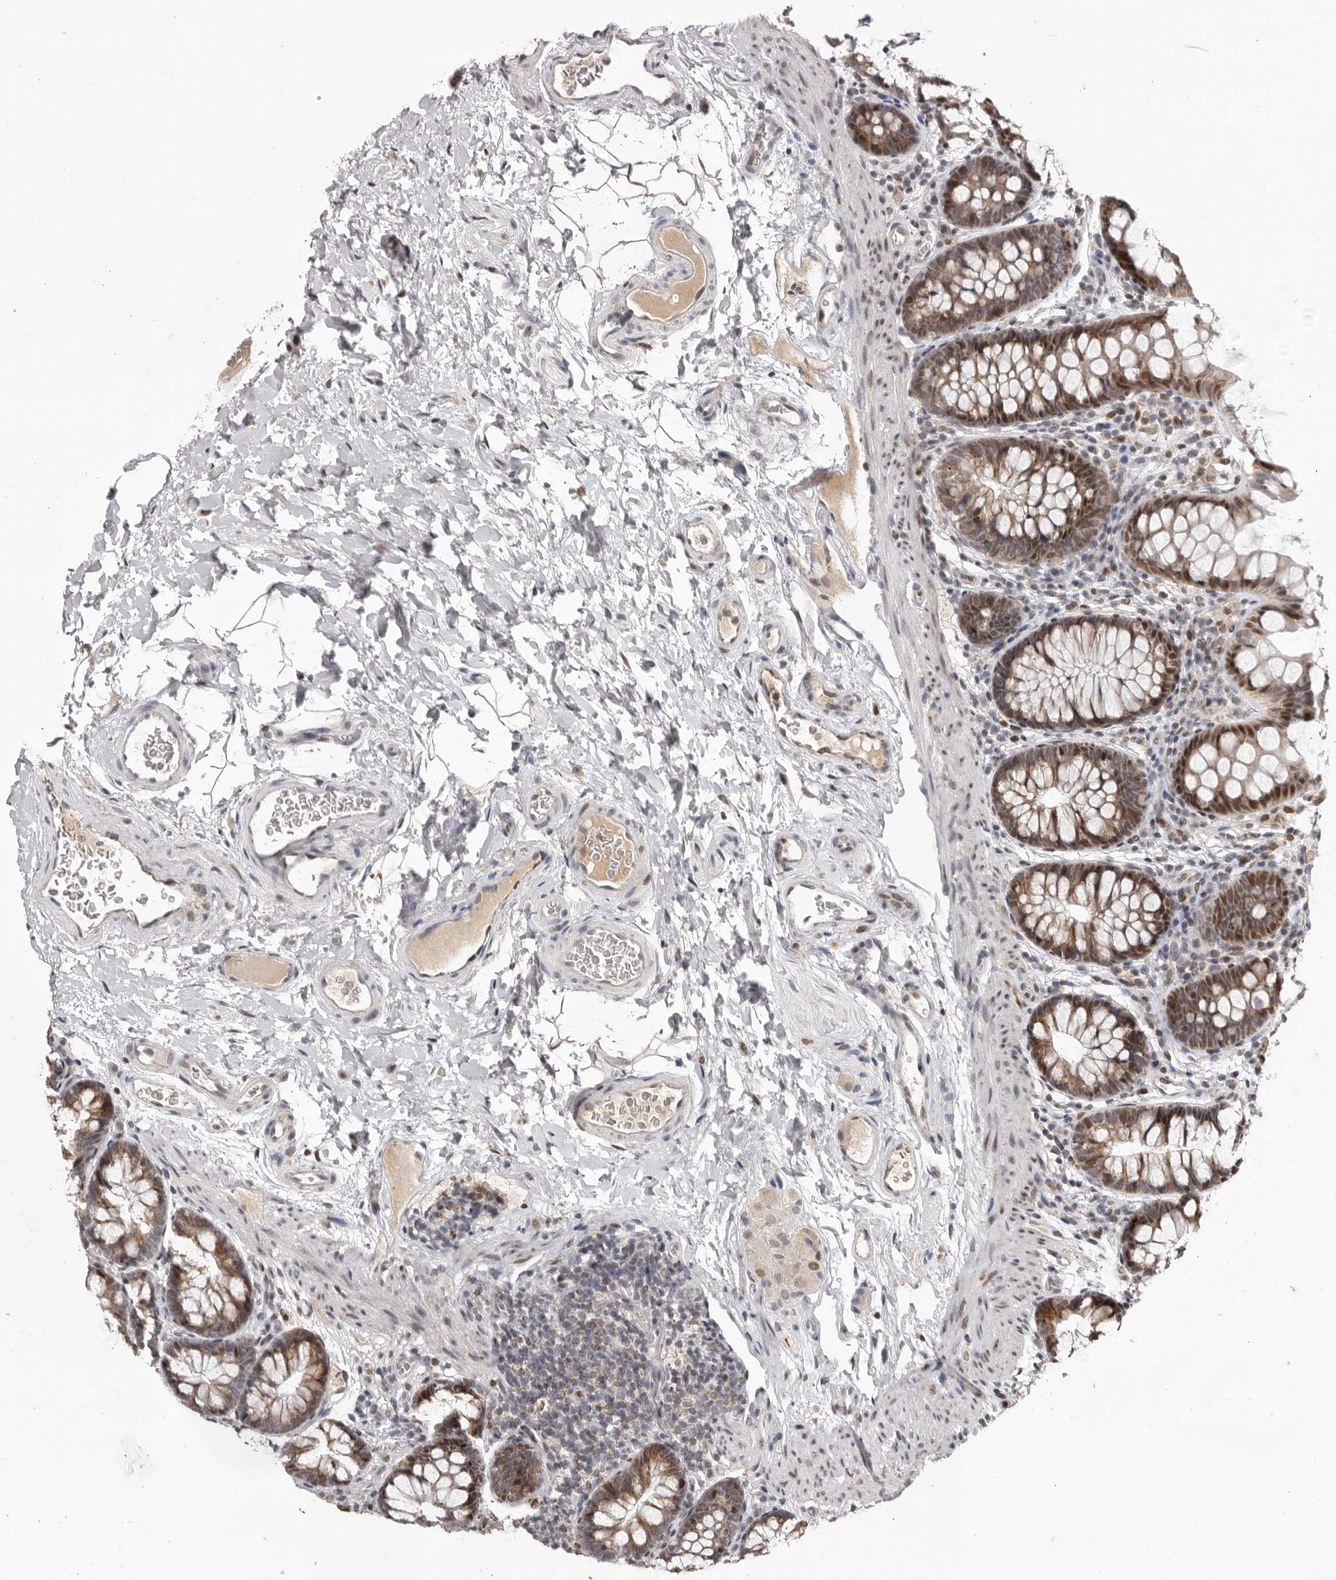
{"staining": {"intensity": "moderate", "quantity": ">75%", "location": "nuclear"}, "tissue": "colon", "cell_type": "Endothelial cells", "image_type": "normal", "snomed": [{"axis": "morphology", "description": "Normal tissue, NOS"}, {"axis": "topography", "description": "Colon"}], "caption": "Unremarkable colon displays moderate nuclear expression in approximately >75% of endothelial cells.", "gene": "C17orf99", "patient": {"sex": "female", "age": 62}}